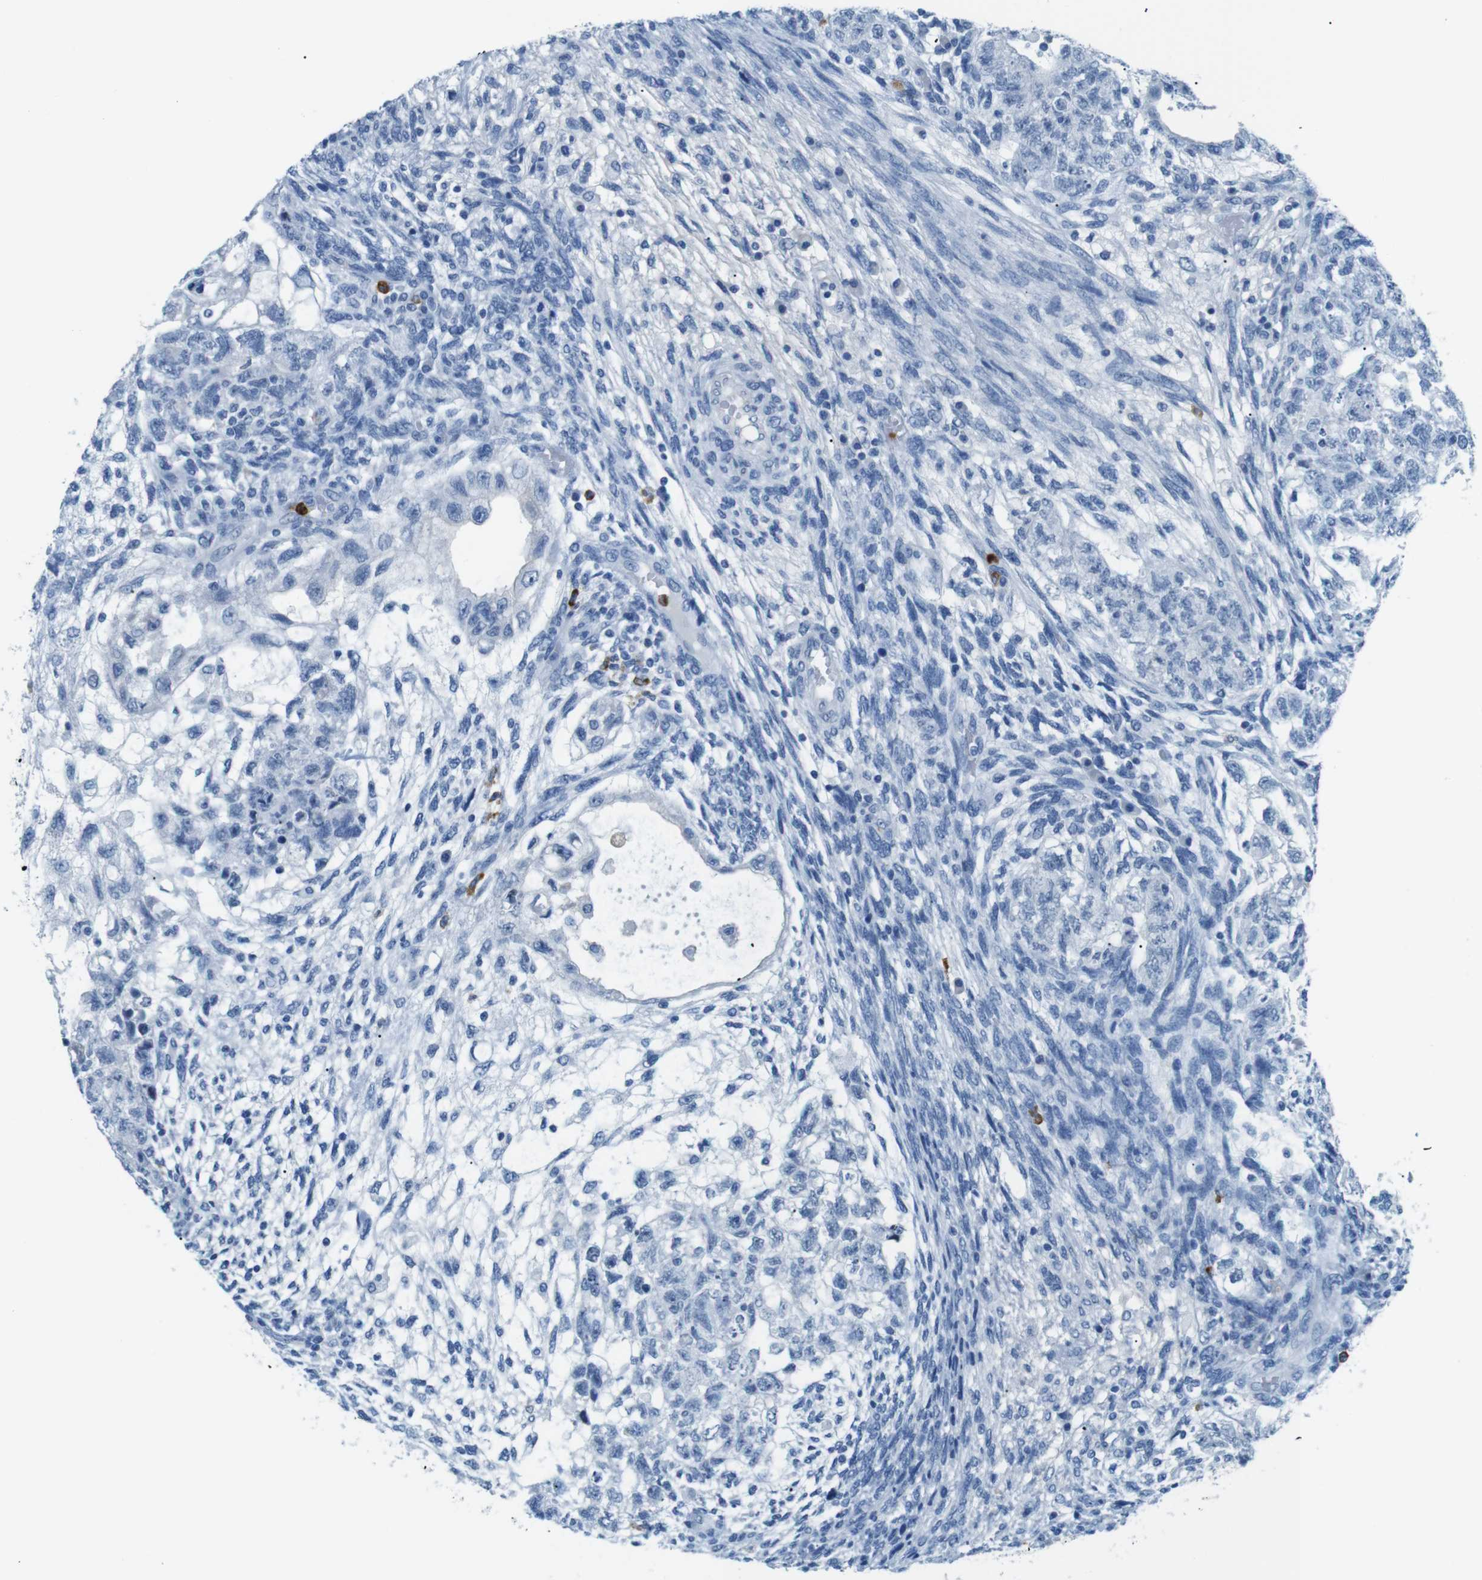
{"staining": {"intensity": "negative", "quantity": "none", "location": "none"}, "tissue": "testis cancer", "cell_type": "Tumor cells", "image_type": "cancer", "snomed": [{"axis": "morphology", "description": "Normal tissue, NOS"}, {"axis": "morphology", "description": "Carcinoma, Embryonal, NOS"}, {"axis": "topography", "description": "Testis"}], "caption": "The IHC micrograph has no significant positivity in tumor cells of testis cancer tissue. (Brightfield microscopy of DAB immunohistochemistry at high magnification).", "gene": "MCEMP1", "patient": {"sex": "male", "age": 36}}